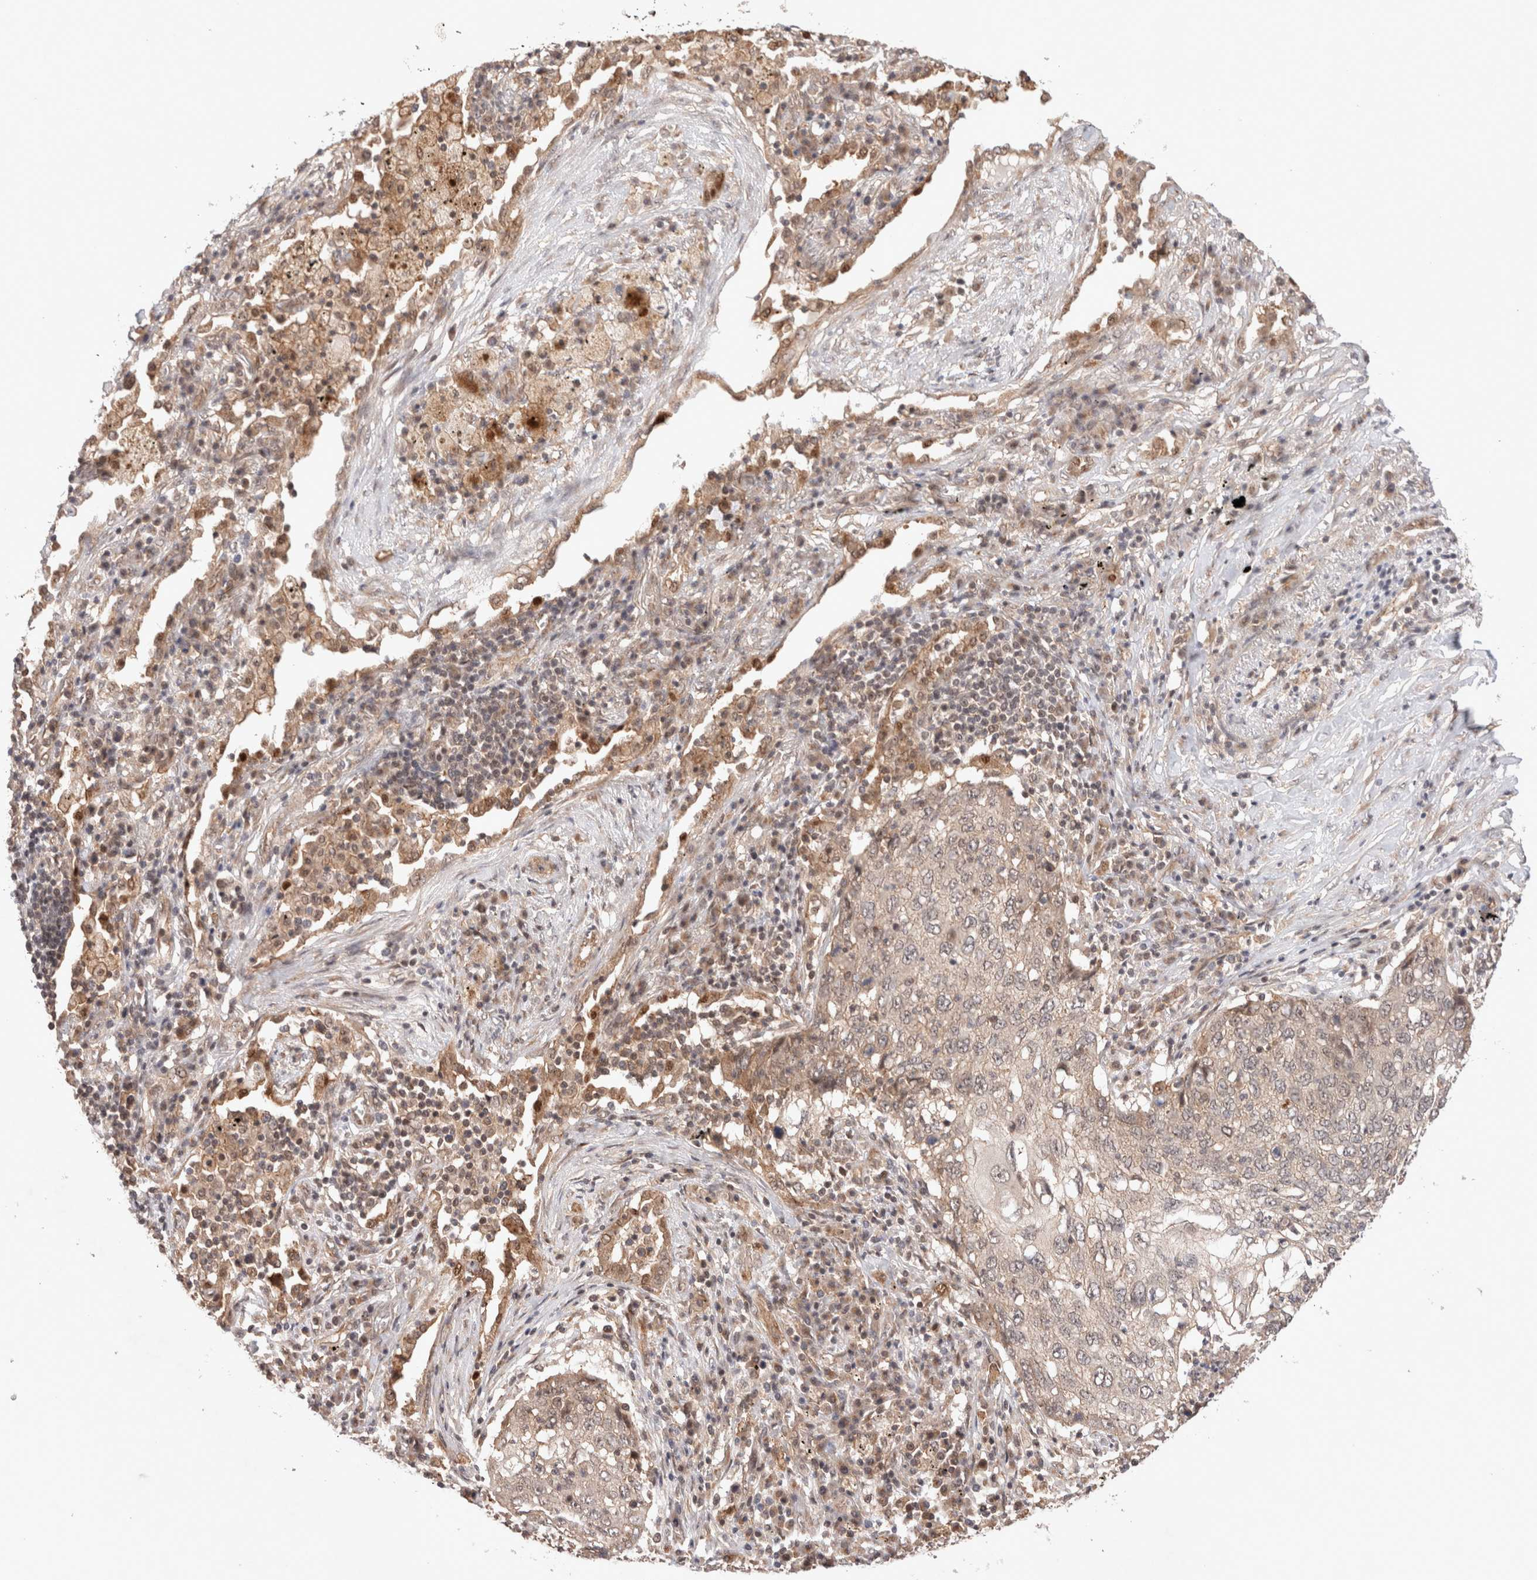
{"staining": {"intensity": "weak", "quantity": "25%-75%", "location": "cytoplasmic/membranous,nuclear"}, "tissue": "lung cancer", "cell_type": "Tumor cells", "image_type": "cancer", "snomed": [{"axis": "morphology", "description": "Squamous cell carcinoma, NOS"}, {"axis": "topography", "description": "Lung"}], "caption": "Human lung cancer stained with a brown dye exhibits weak cytoplasmic/membranous and nuclear positive positivity in about 25%-75% of tumor cells.", "gene": "SIKE1", "patient": {"sex": "female", "age": 63}}